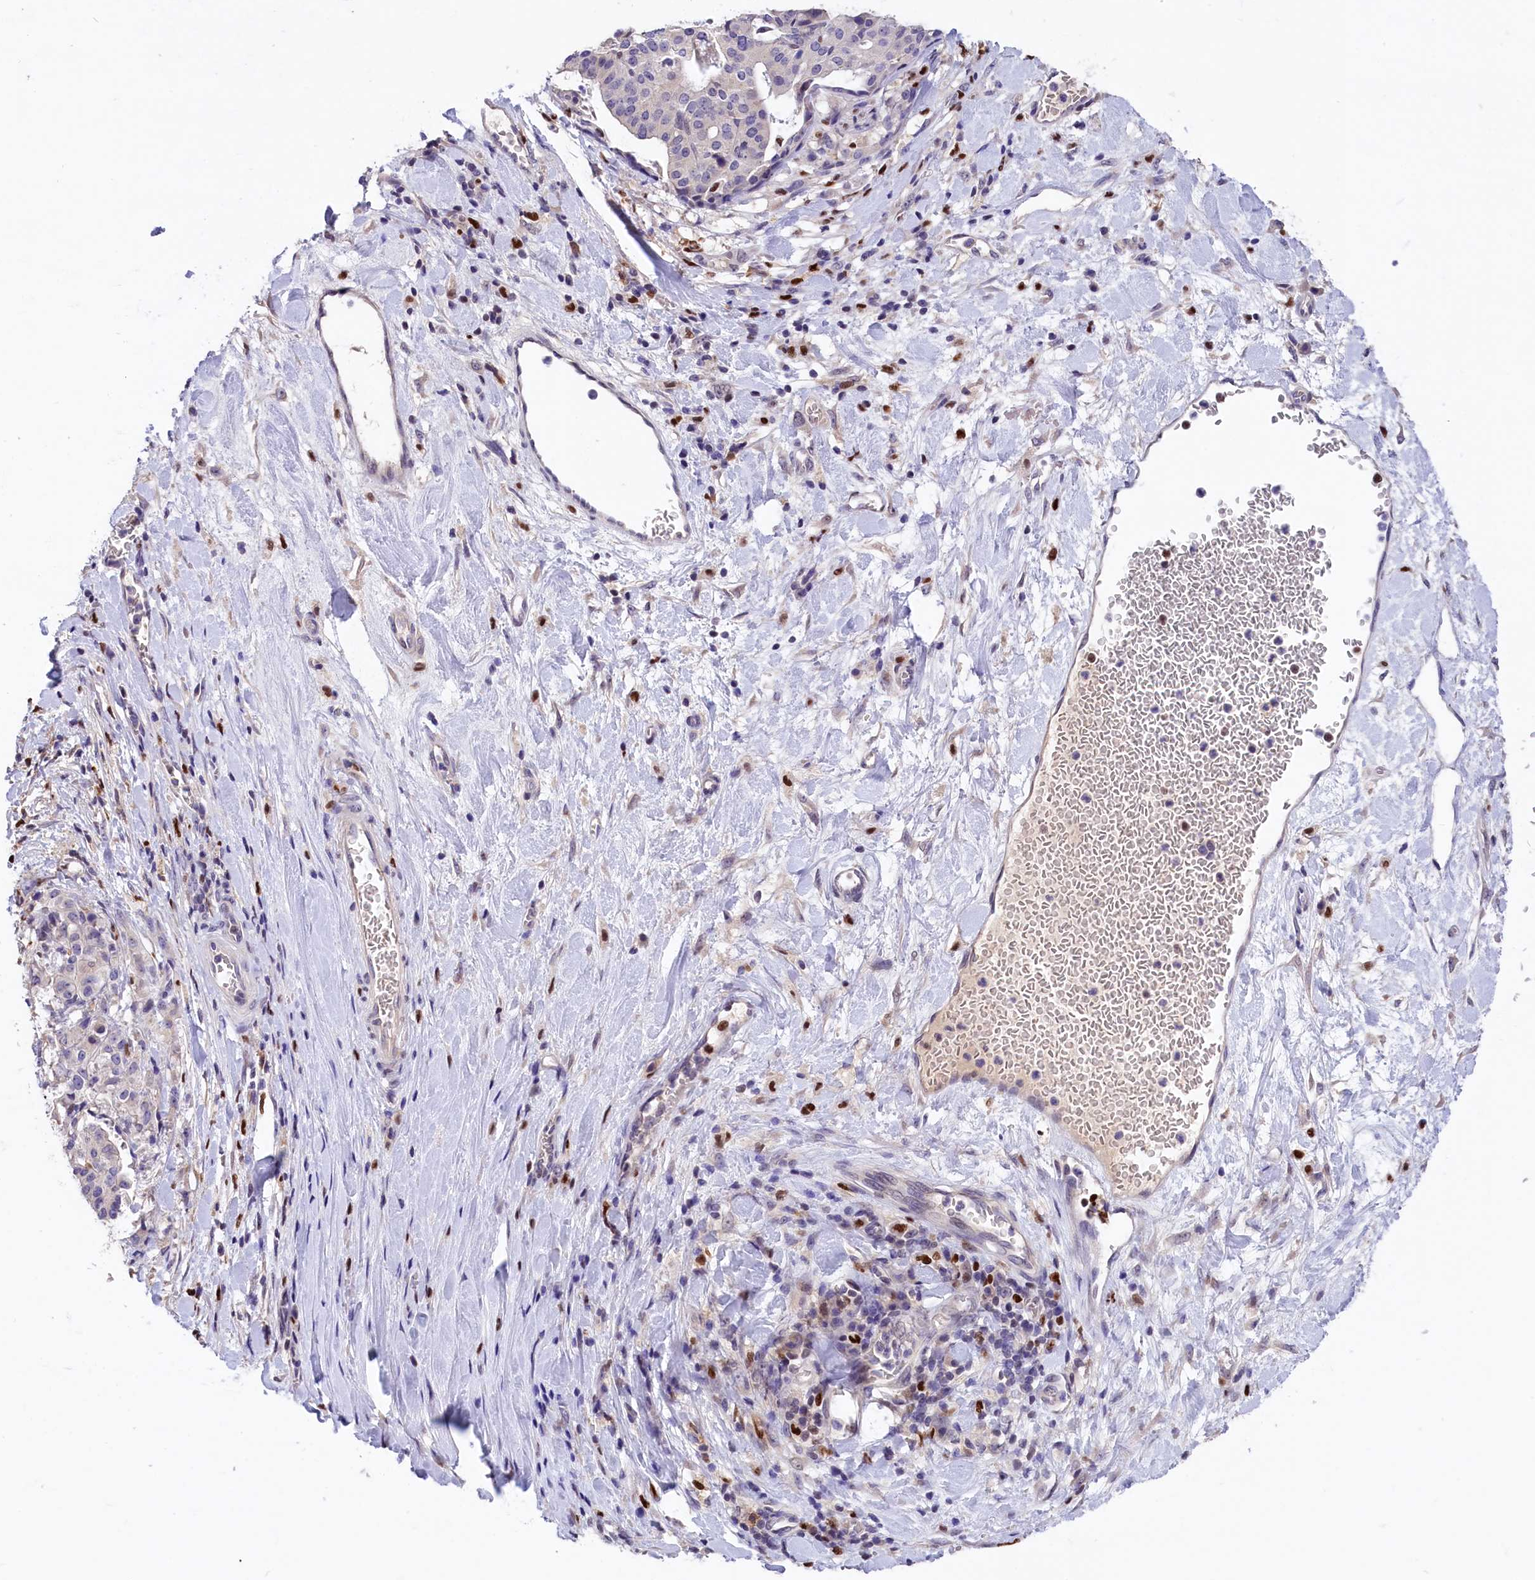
{"staining": {"intensity": "negative", "quantity": "none", "location": "none"}, "tissue": "stomach cancer", "cell_type": "Tumor cells", "image_type": "cancer", "snomed": [{"axis": "morphology", "description": "Adenocarcinoma, NOS"}, {"axis": "topography", "description": "Stomach"}], "caption": "There is no significant expression in tumor cells of stomach adenocarcinoma.", "gene": "BTBD9", "patient": {"sex": "male", "age": 48}}